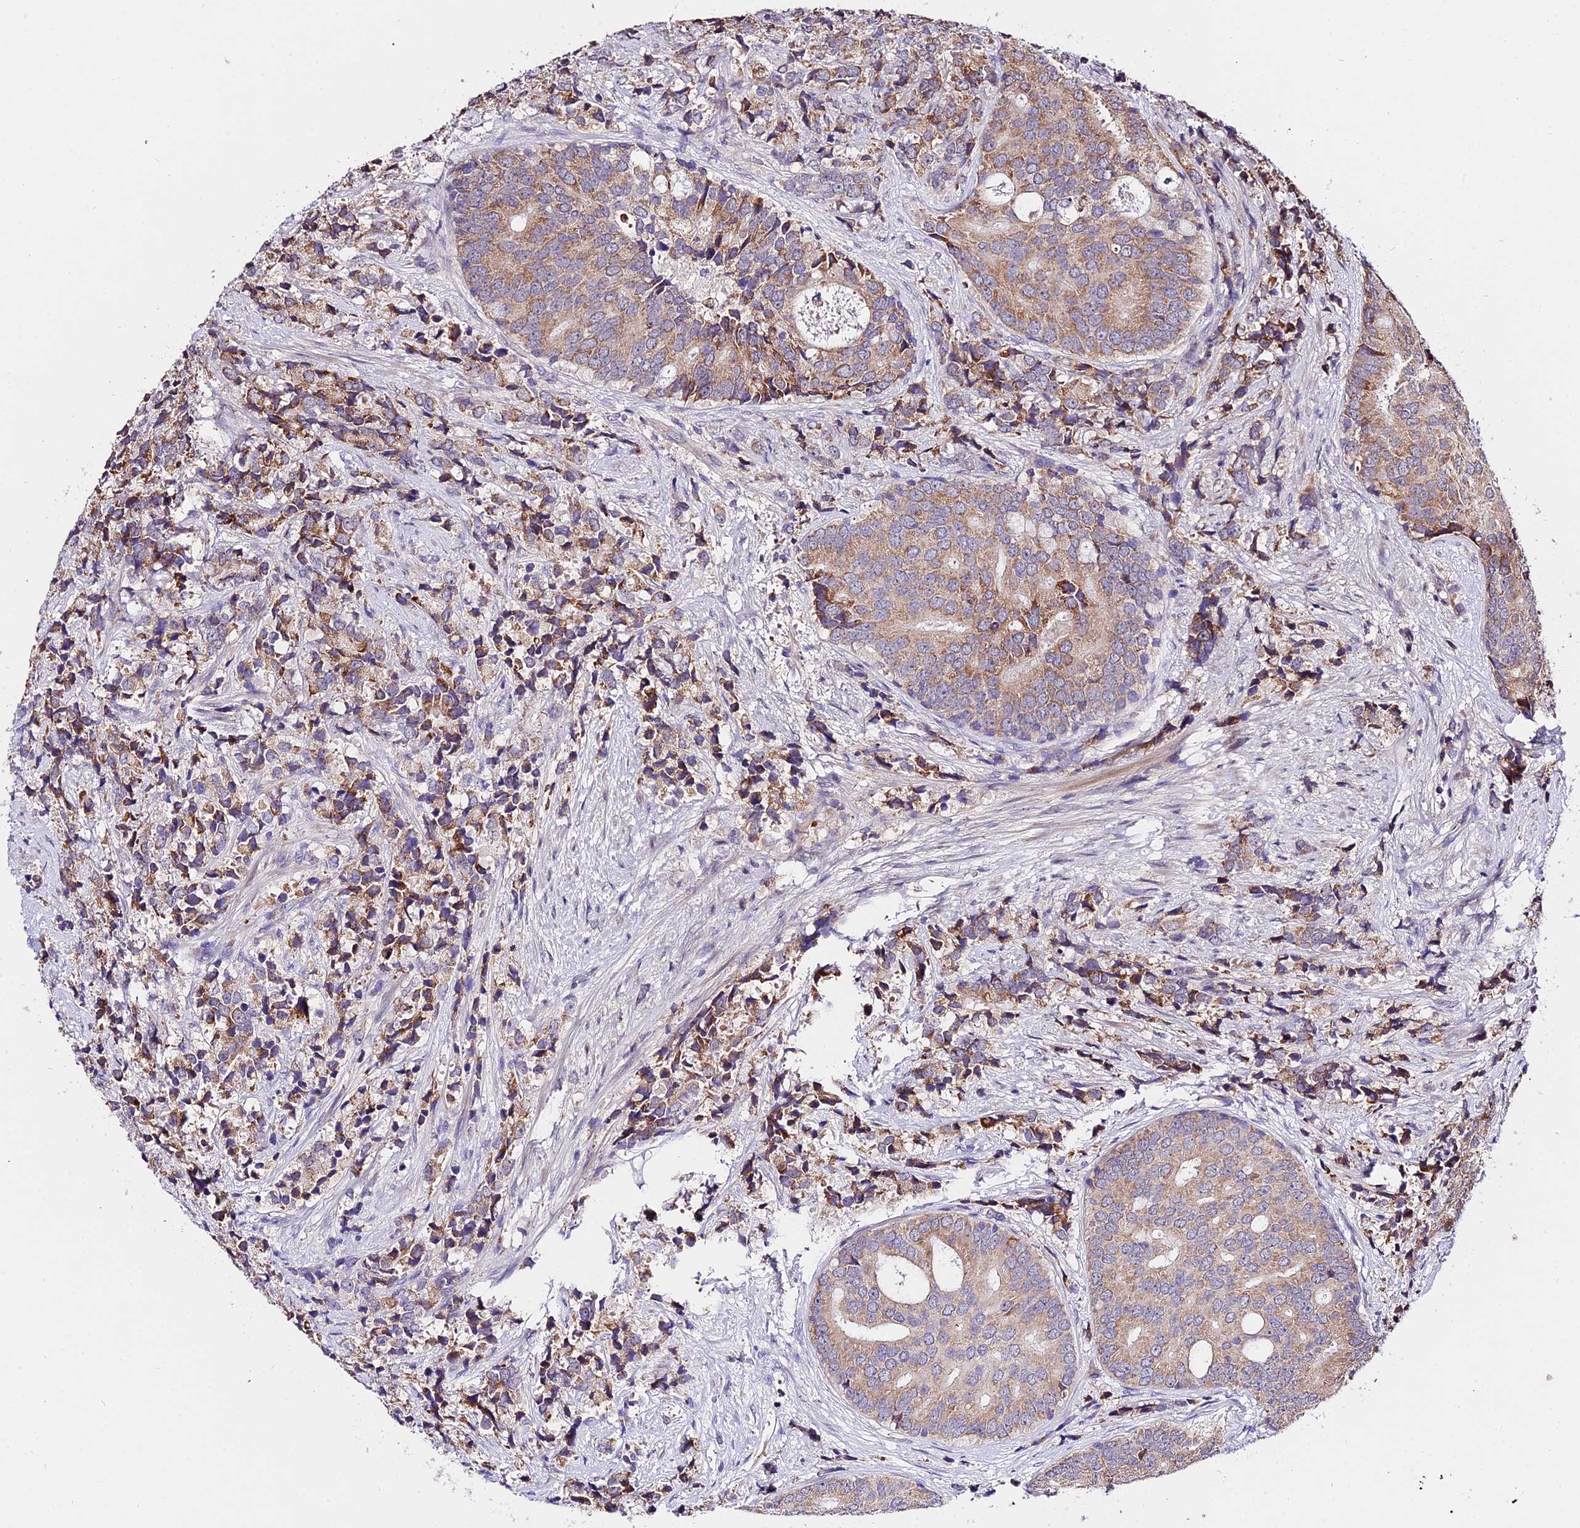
{"staining": {"intensity": "moderate", "quantity": "25%-75%", "location": "cytoplasmic/membranous"}, "tissue": "prostate cancer", "cell_type": "Tumor cells", "image_type": "cancer", "snomed": [{"axis": "morphology", "description": "Adenocarcinoma, High grade"}, {"axis": "topography", "description": "Prostate"}], "caption": "Human prostate cancer (high-grade adenocarcinoma) stained with a protein marker shows moderate staining in tumor cells.", "gene": "WDR5B", "patient": {"sex": "male", "age": 62}}